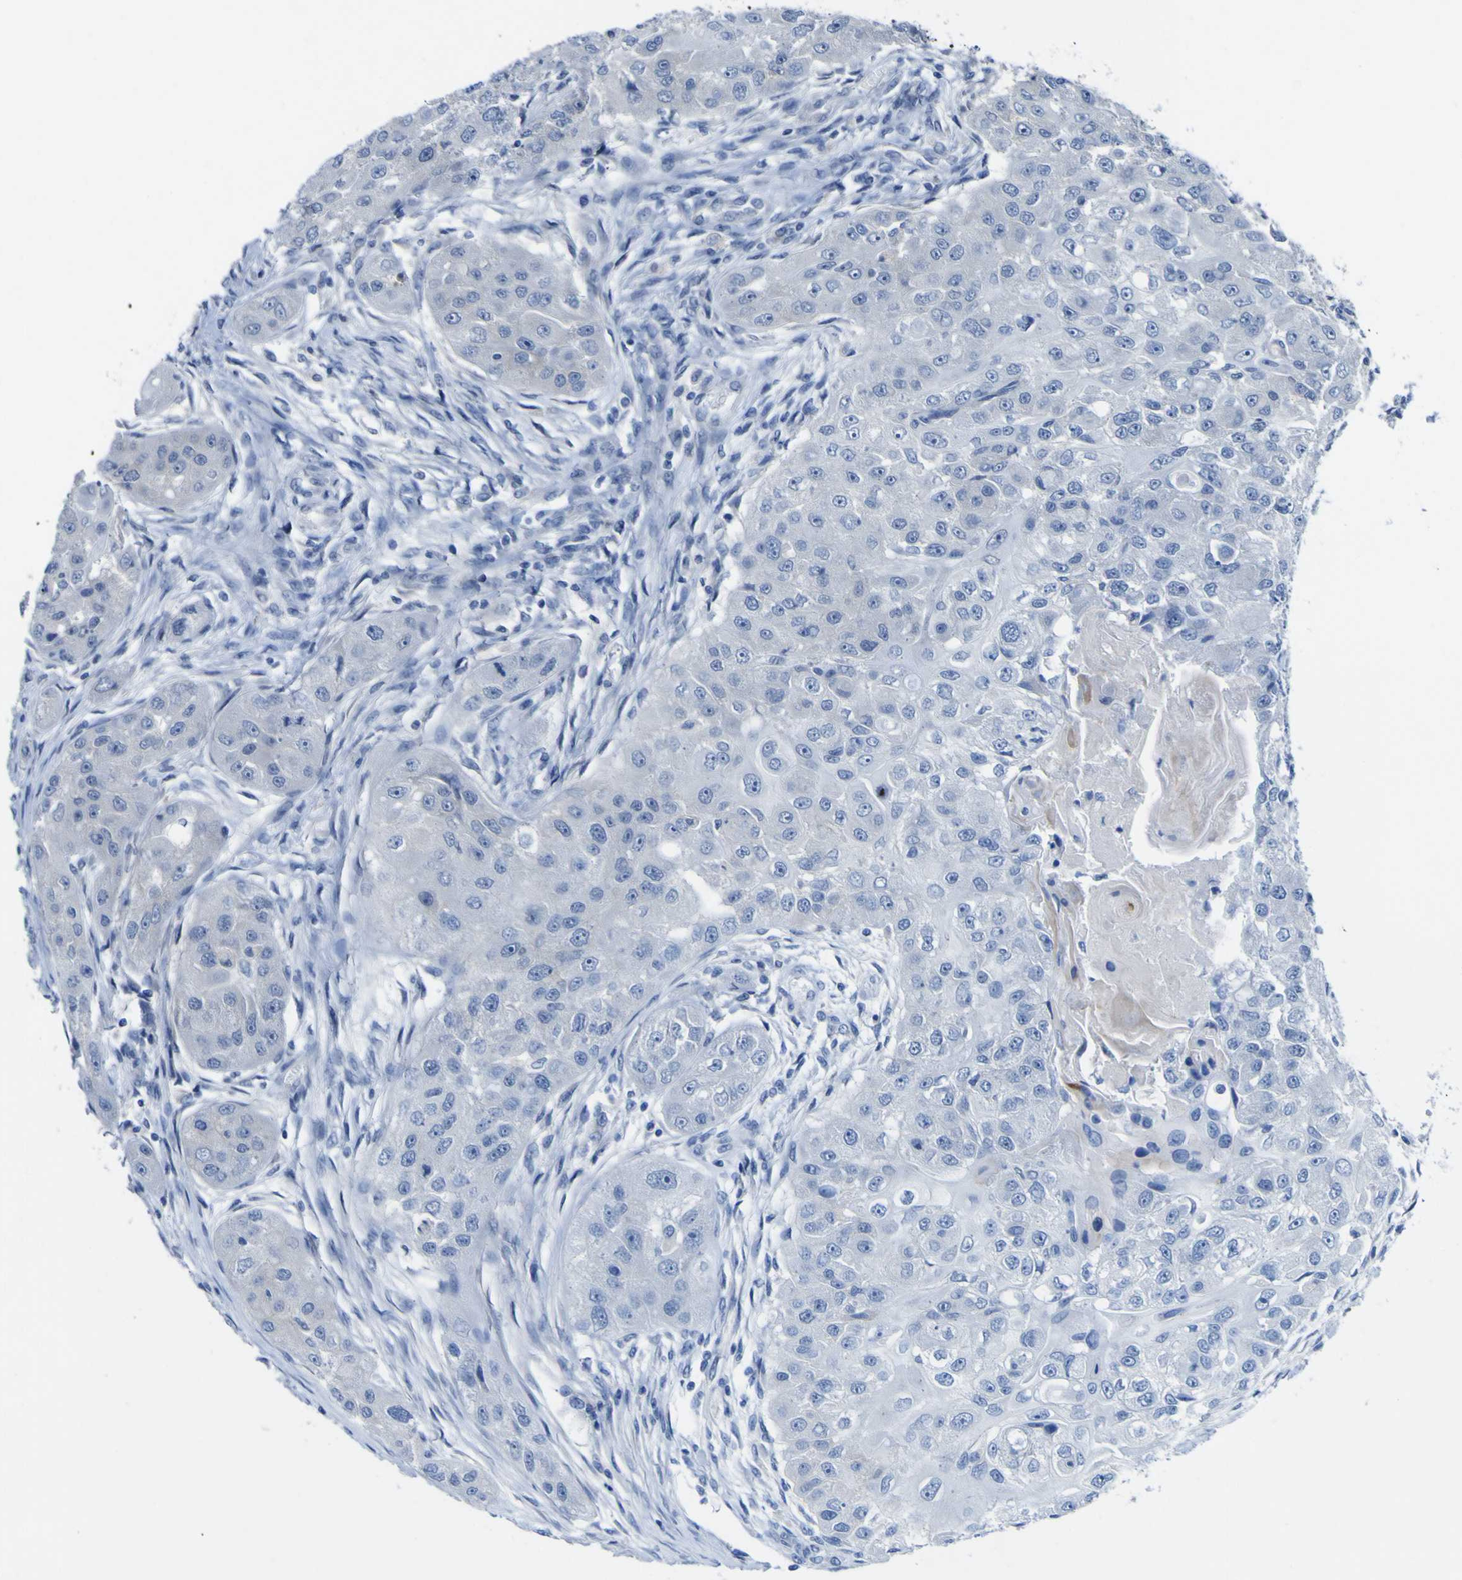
{"staining": {"intensity": "negative", "quantity": "none", "location": "none"}, "tissue": "head and neck cancer", "cell_type": "Tumor cells", "image_type": "cancer", "snomed": [{"axis": "morphology", "description": "Normal tissue, NOS"}, {"axis": "morphology", "description": "Squamous cell carcinoma, NOS"}, {"axis": "topography", "description": "Skeletal muscle"}, {"axis": "topography", "description": "Head-Neck"}], "caption": "High magnification brightfield microscopy of head and neck squamous cell carcinoma stained with DAB (brown) and counterstained with hematoxylin (blue): tumor cells show no significant expression.", "gene": "NAV1", "patient": {"sex": "male", "age": 51}}